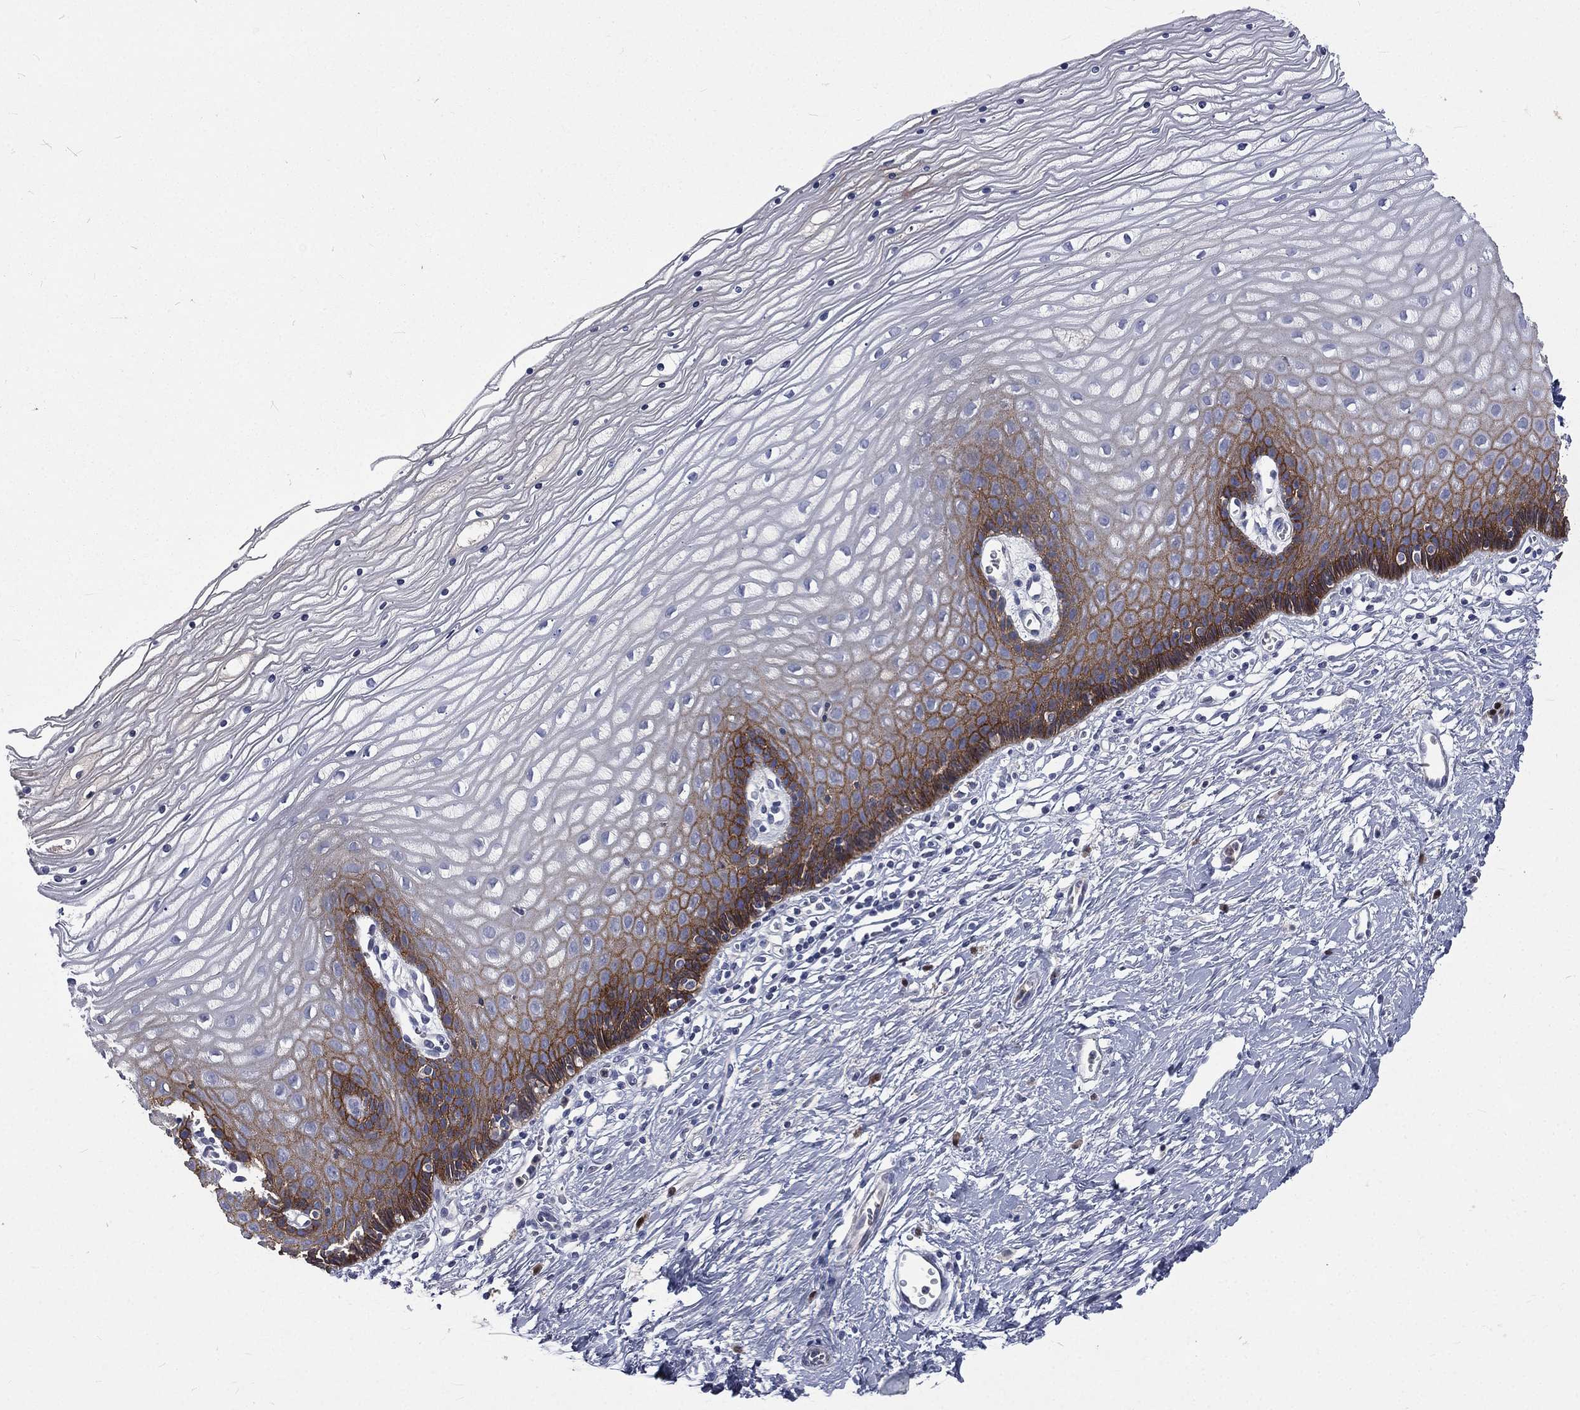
{"staining": {"intensity": "strong", "quantity": "<25%", "location": "cytoplasmic/membranous"}, "tissue": "cervix", "cell_type": "Glandular cells", "image_type": "normal", "snomed": [{"axis": "morphology", "description": "Normal tissue, NOS"}, {"axis": "topography", "description": "Cervix"}], "caption": "IHC of benign cervix reveals medium levels of strong cytoplasmic/membranous expression in approximately <25% of glandular cells.", "gene": "CA12", "patient": {"sex": "female", "age": 35}}